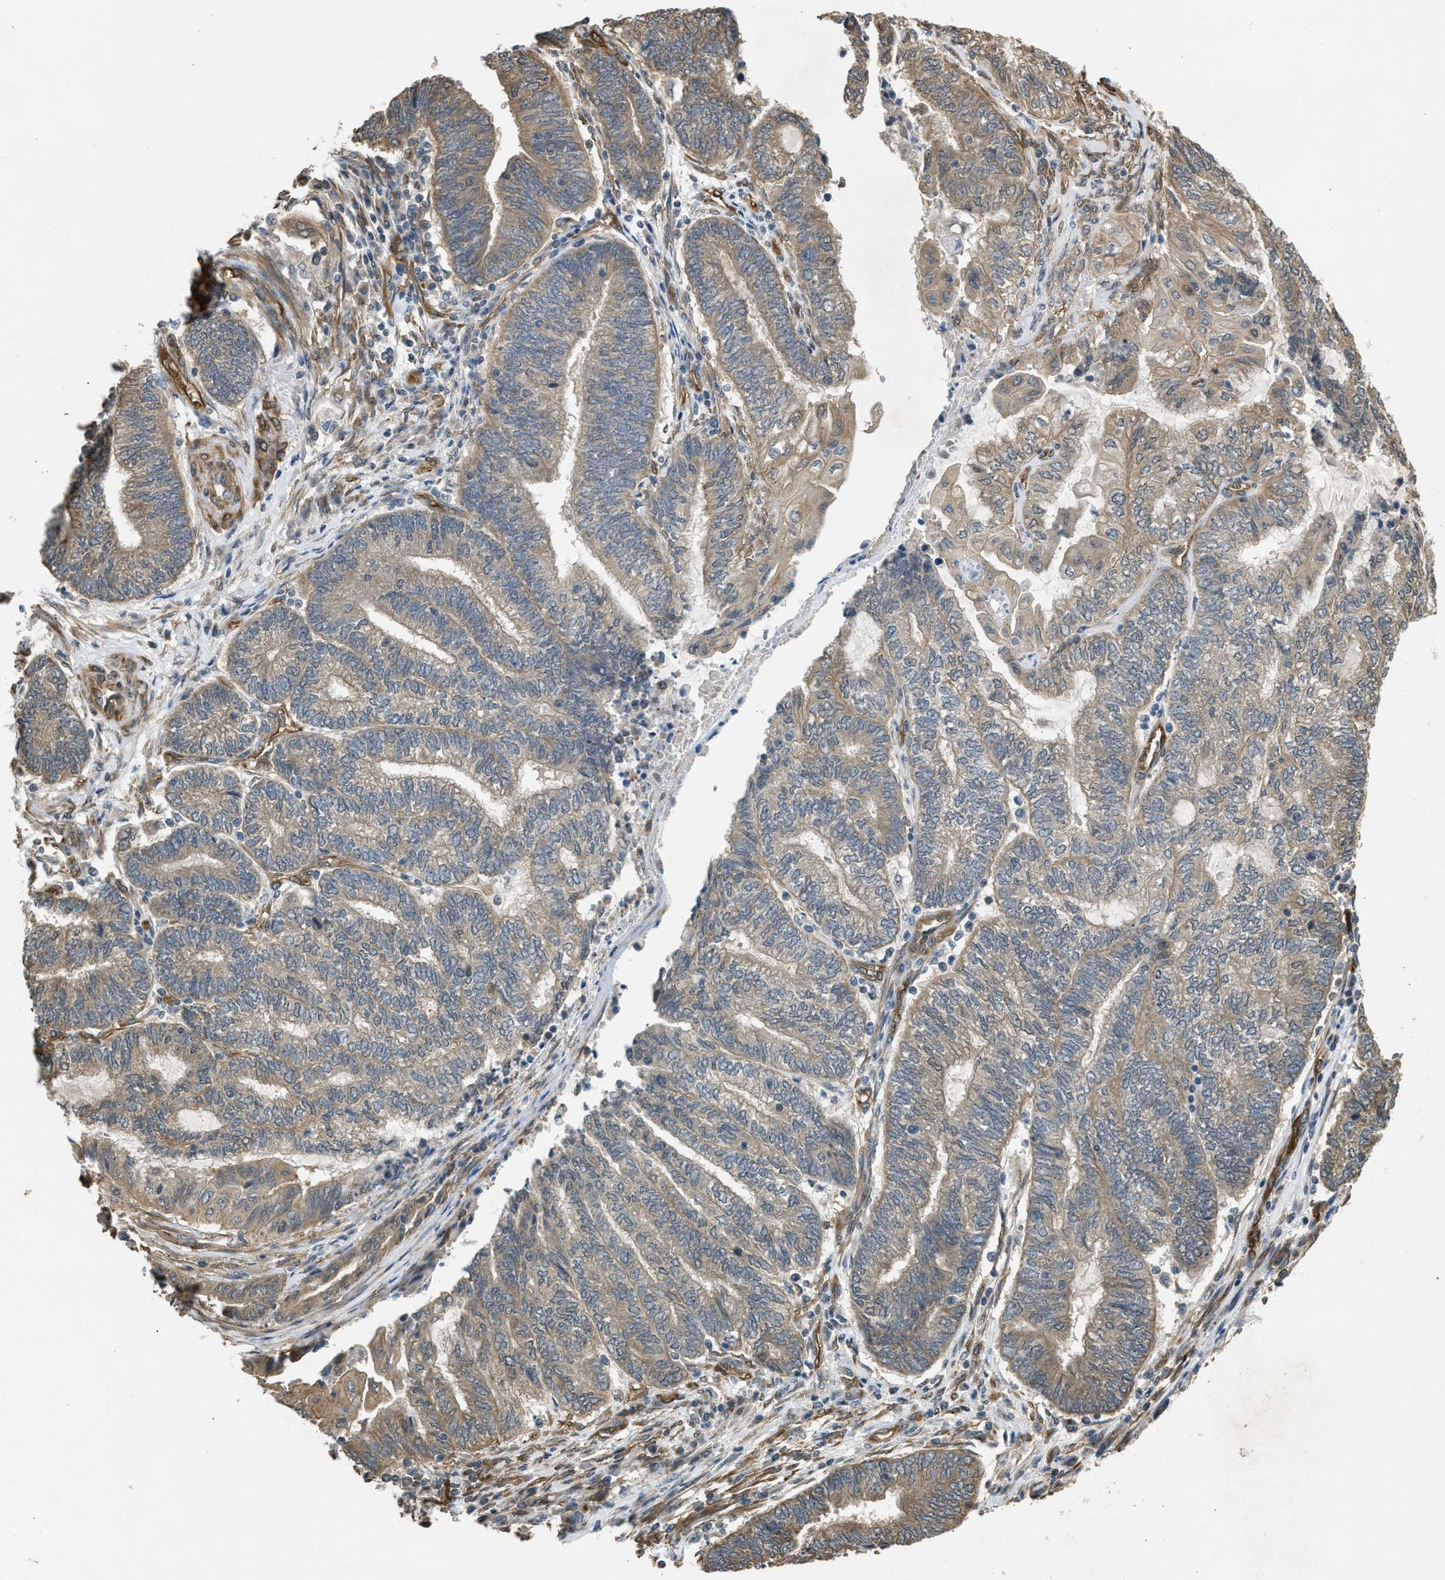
{"staining": {"intensity": "weak", "quantity": ">75%", "location": "cytoplasmic/membranous"}, "tissue": "endometrial cancer", "cell_type": "Tumor cells", "image_type": "cancer", "snomed": [{"axis": "morphology", "description": "Adenocarcinoma, NOS"}, {"axis": "topography", "description": "Uterus"}, {"axis": "topography", "description": "Endometrium"}], "caption": "The micrograph reveals immunohistochemical staining of adenocarcinoma (endometrial). There is weak cytoplasmic/membranous positivity is present in approximately >75% of tumor cells.", "gene": "BAG3", "patient": {"sex": "female", "age": 70}}